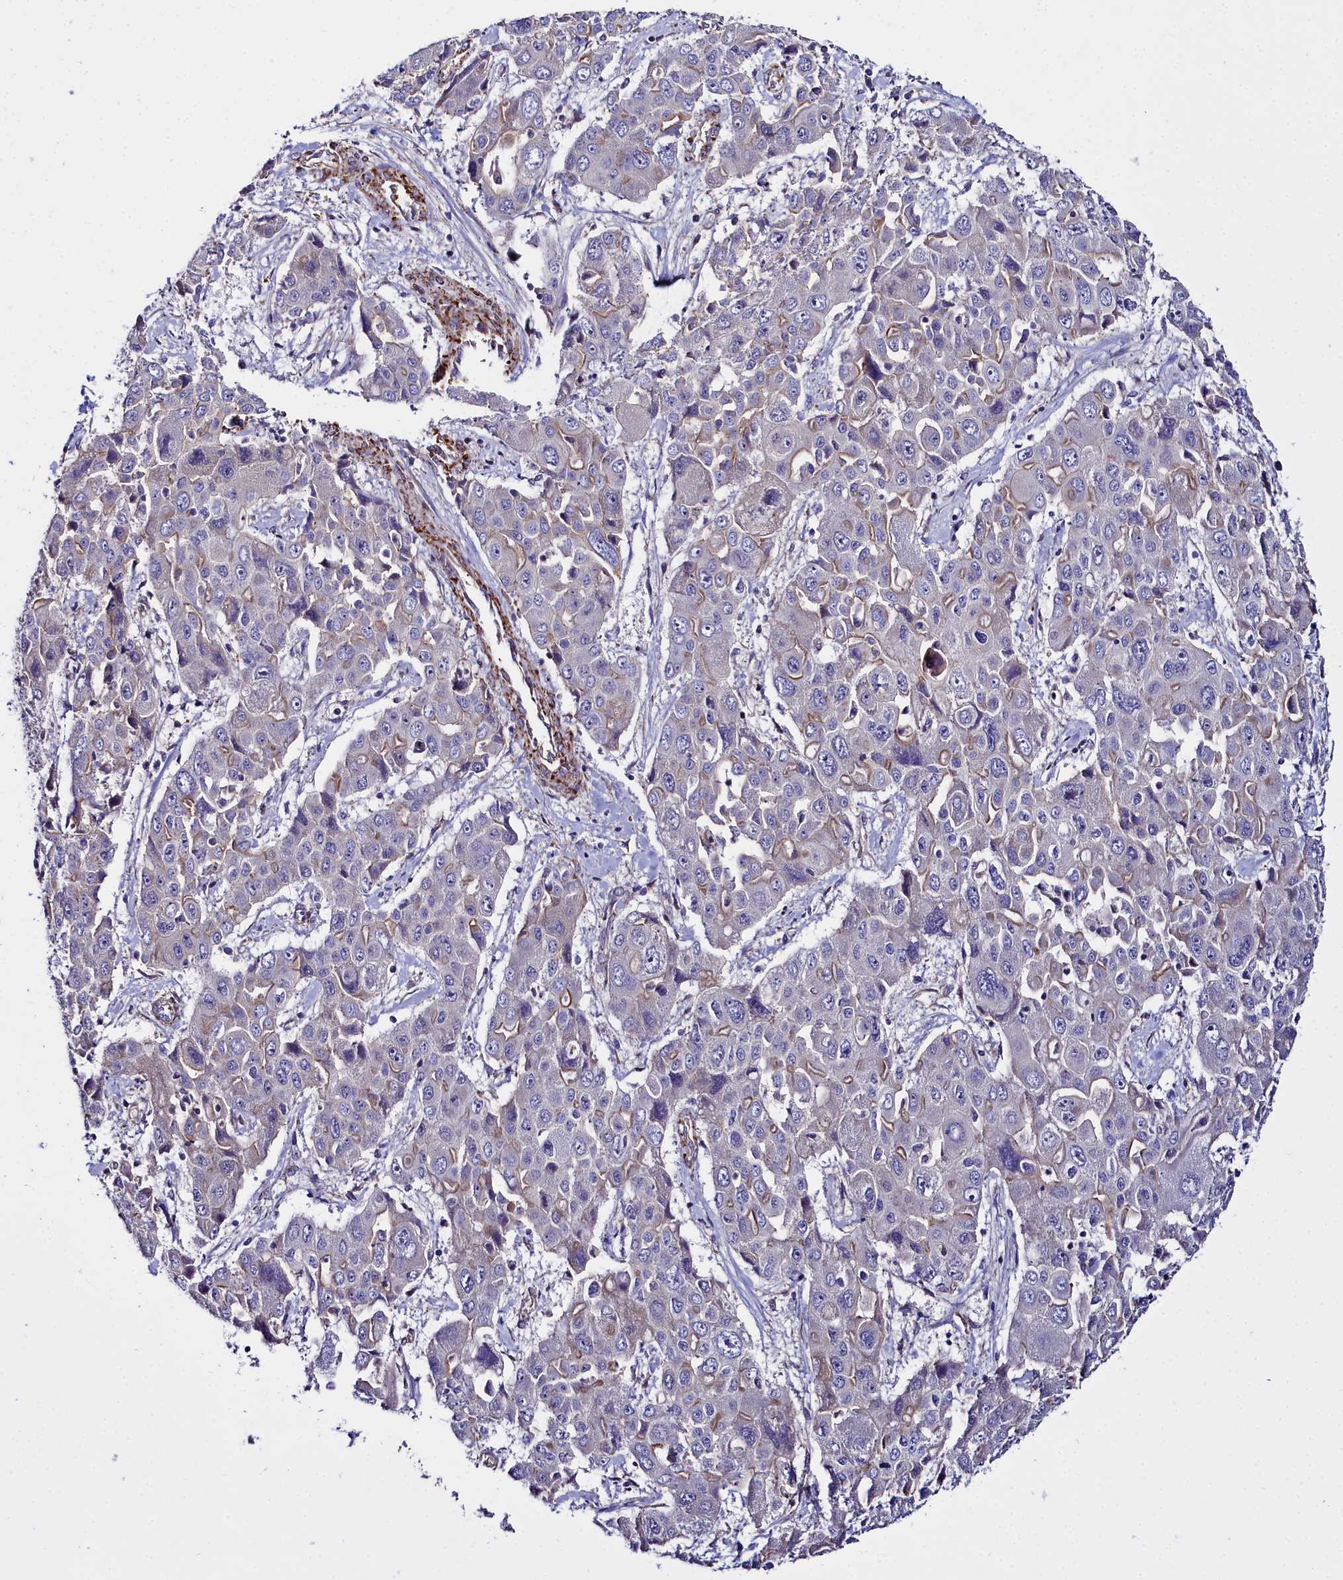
{"staining": {"intensity": "weak", "quantity": "<25%", "location": "cytoplasmic/membranous"}, "tissue": "liver cancer", "cell_type": "Tumor cells", "image_type": "cancer", "snomed": [{"axis": "morphology", "description": "Cholangiocarcinoma"}, {"axis": "topography", "description": "Liver"}], "caption": "This is an immunohistochemistry micrograph of human liver cancer. There is no positivity in tumor cells.", "gene": "FADS3", "patient": {"sex": "male", "age": 67}}